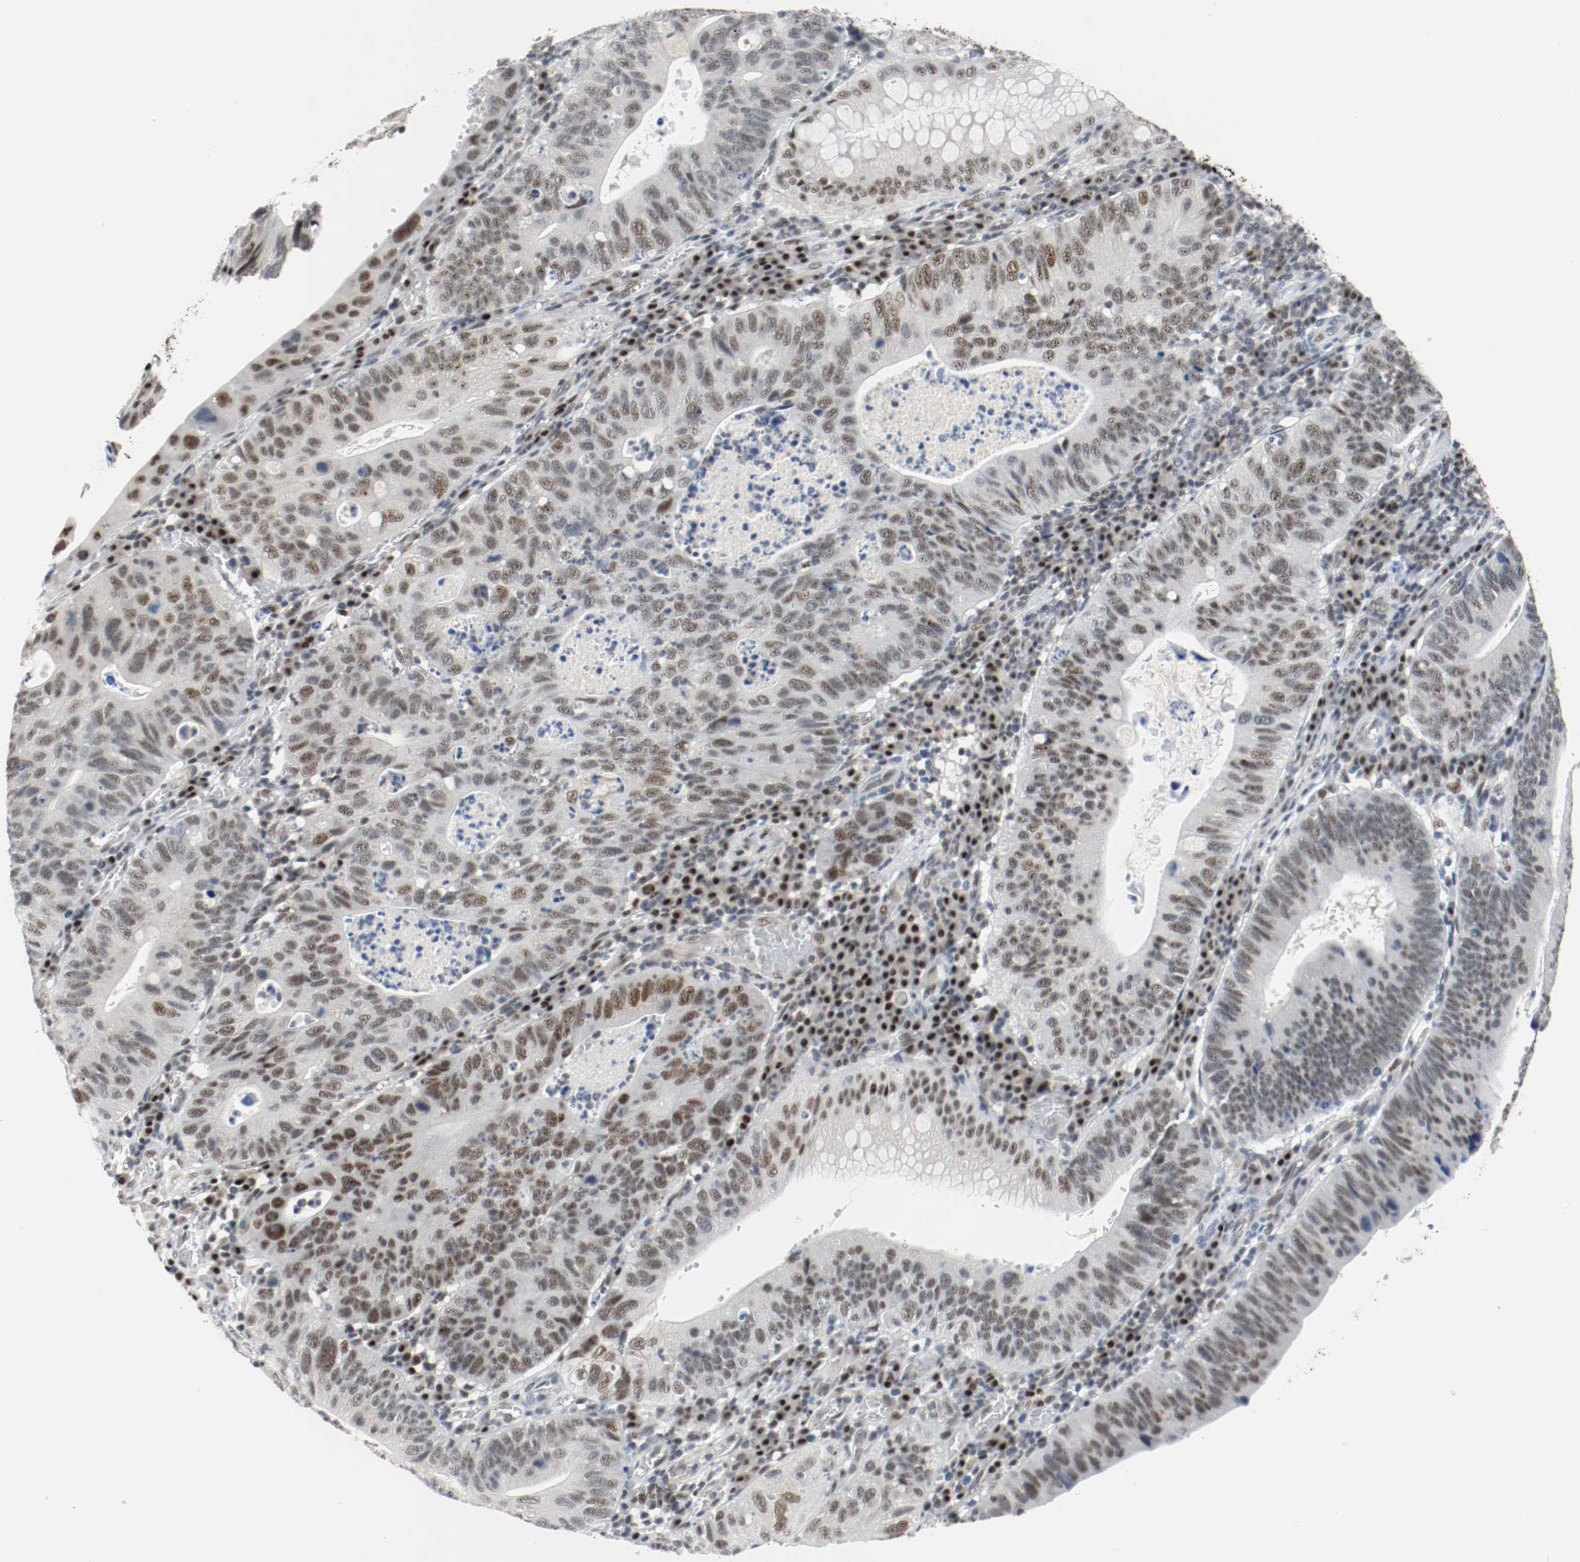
{"staining": {"intensity": "weak", "quantity": "25%-75%", "location": "nuclear"}, "tissue": "stomach cancer", "cell_type": "Tumor cells", "image_type": "cancer", "snomed": [{"axis": "morphology", "description": "Adenocarcinoma, NOS"}, {"axis": "topography", "description": "Stomach"}], "caption": "High-magnification brightfield microscopy of adenocarcinoma (stomach) stained with DAB (brown) and counterstained with hematoxylin (blue). tumor cells exhibit weak nuclear expression is seen in approximately25%-75% of cells.", "gene": "ASH1L", "patient": {"sex": "male", "age": 59}}